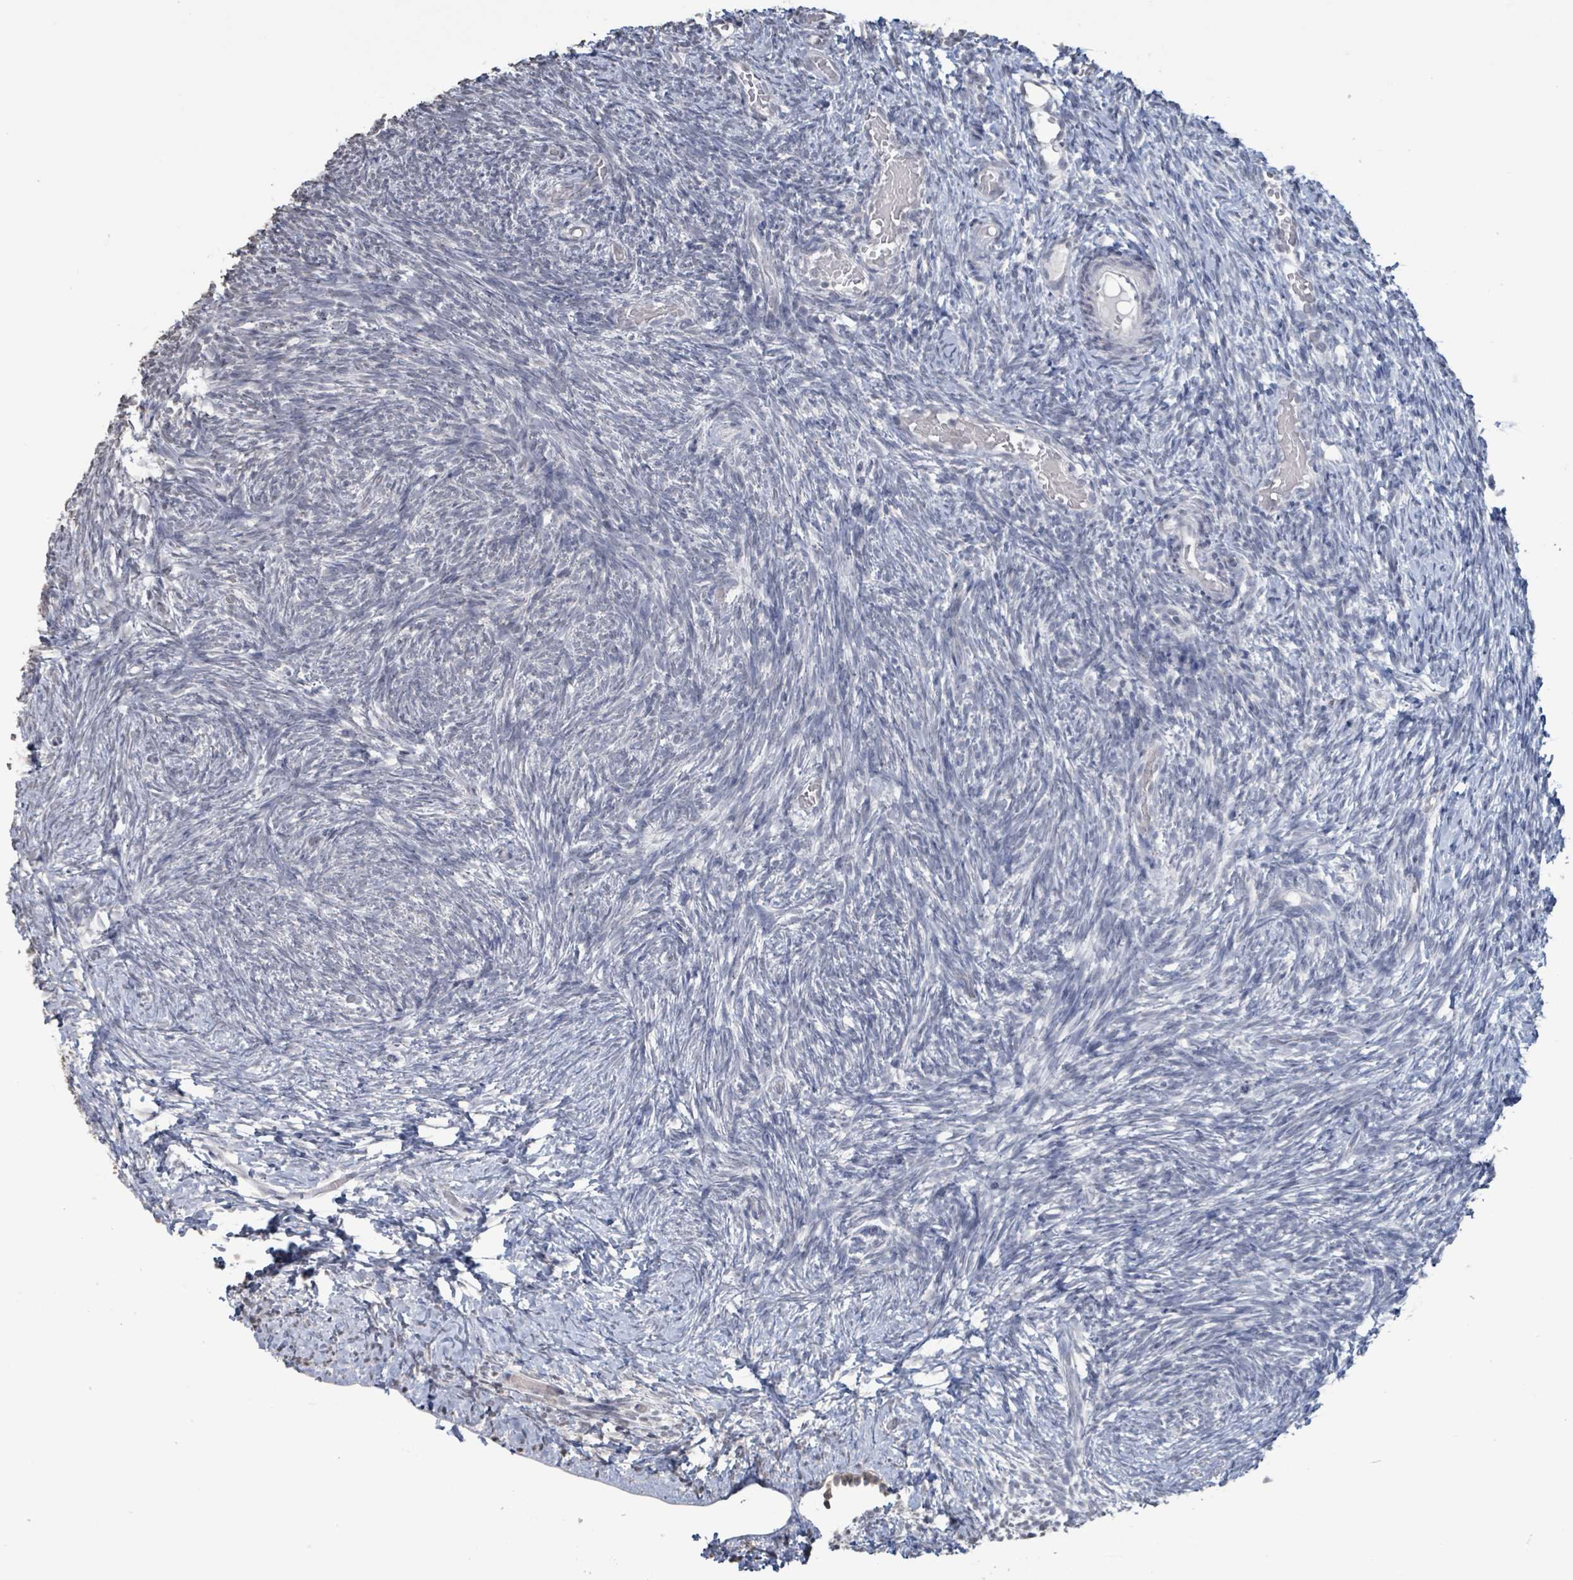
{"staining": {"intensity": "negative", "quantity": "none", "location": "none"}, "tissue": "ovary", "cell_type": "Follicle cells", "image_type": "normal", "snomed": [{"axis": "morphology", "description": "Normal tissue, NOS"}, {"axis": "topography", "description": "Ovary"}], "caption": "An image of ovary stained for a protein displays no brown staining in follicle cells.", "gene": "CA9", "patient": {"sex": "female", "age": 39}}